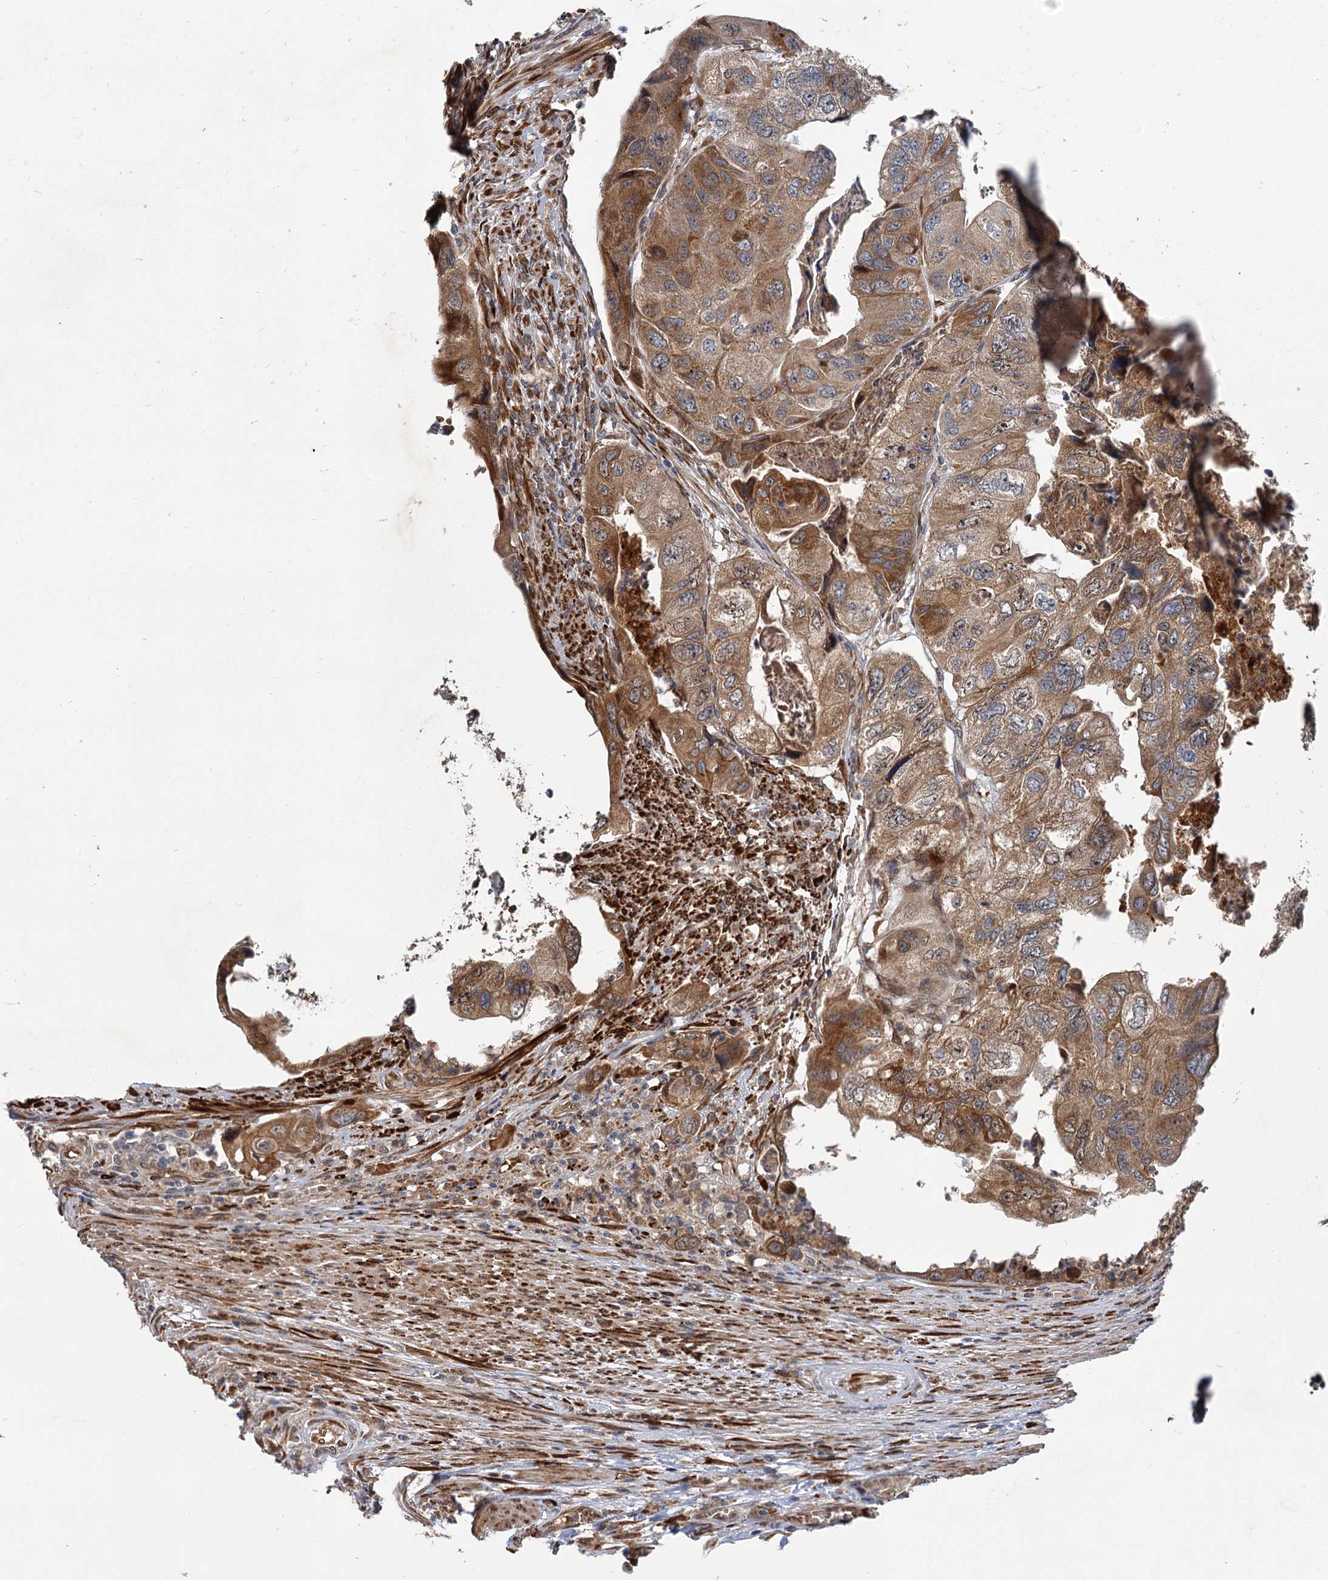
{"staining": {"intensity": "moderate", "quantity": ">75%", "location": "cytoplasmic/membranous"}, "tissue": "colorectal cancer", "cell_type": "Tumor cells", "image_type": "cancer", "snomed": [{"axis": "morphology", "description": "Adenocarcinoma, NOS"}, {"axis": "topography", "description": "Rectum"}], "caption": "Colorectal adenocarcinoma stained with a brown dye shows moderate cytoplasmic/membranous positive positivity in about >75% of tumor cells.", "gene": "APBA2", "patient": {"sex": "male", "age": 63}}